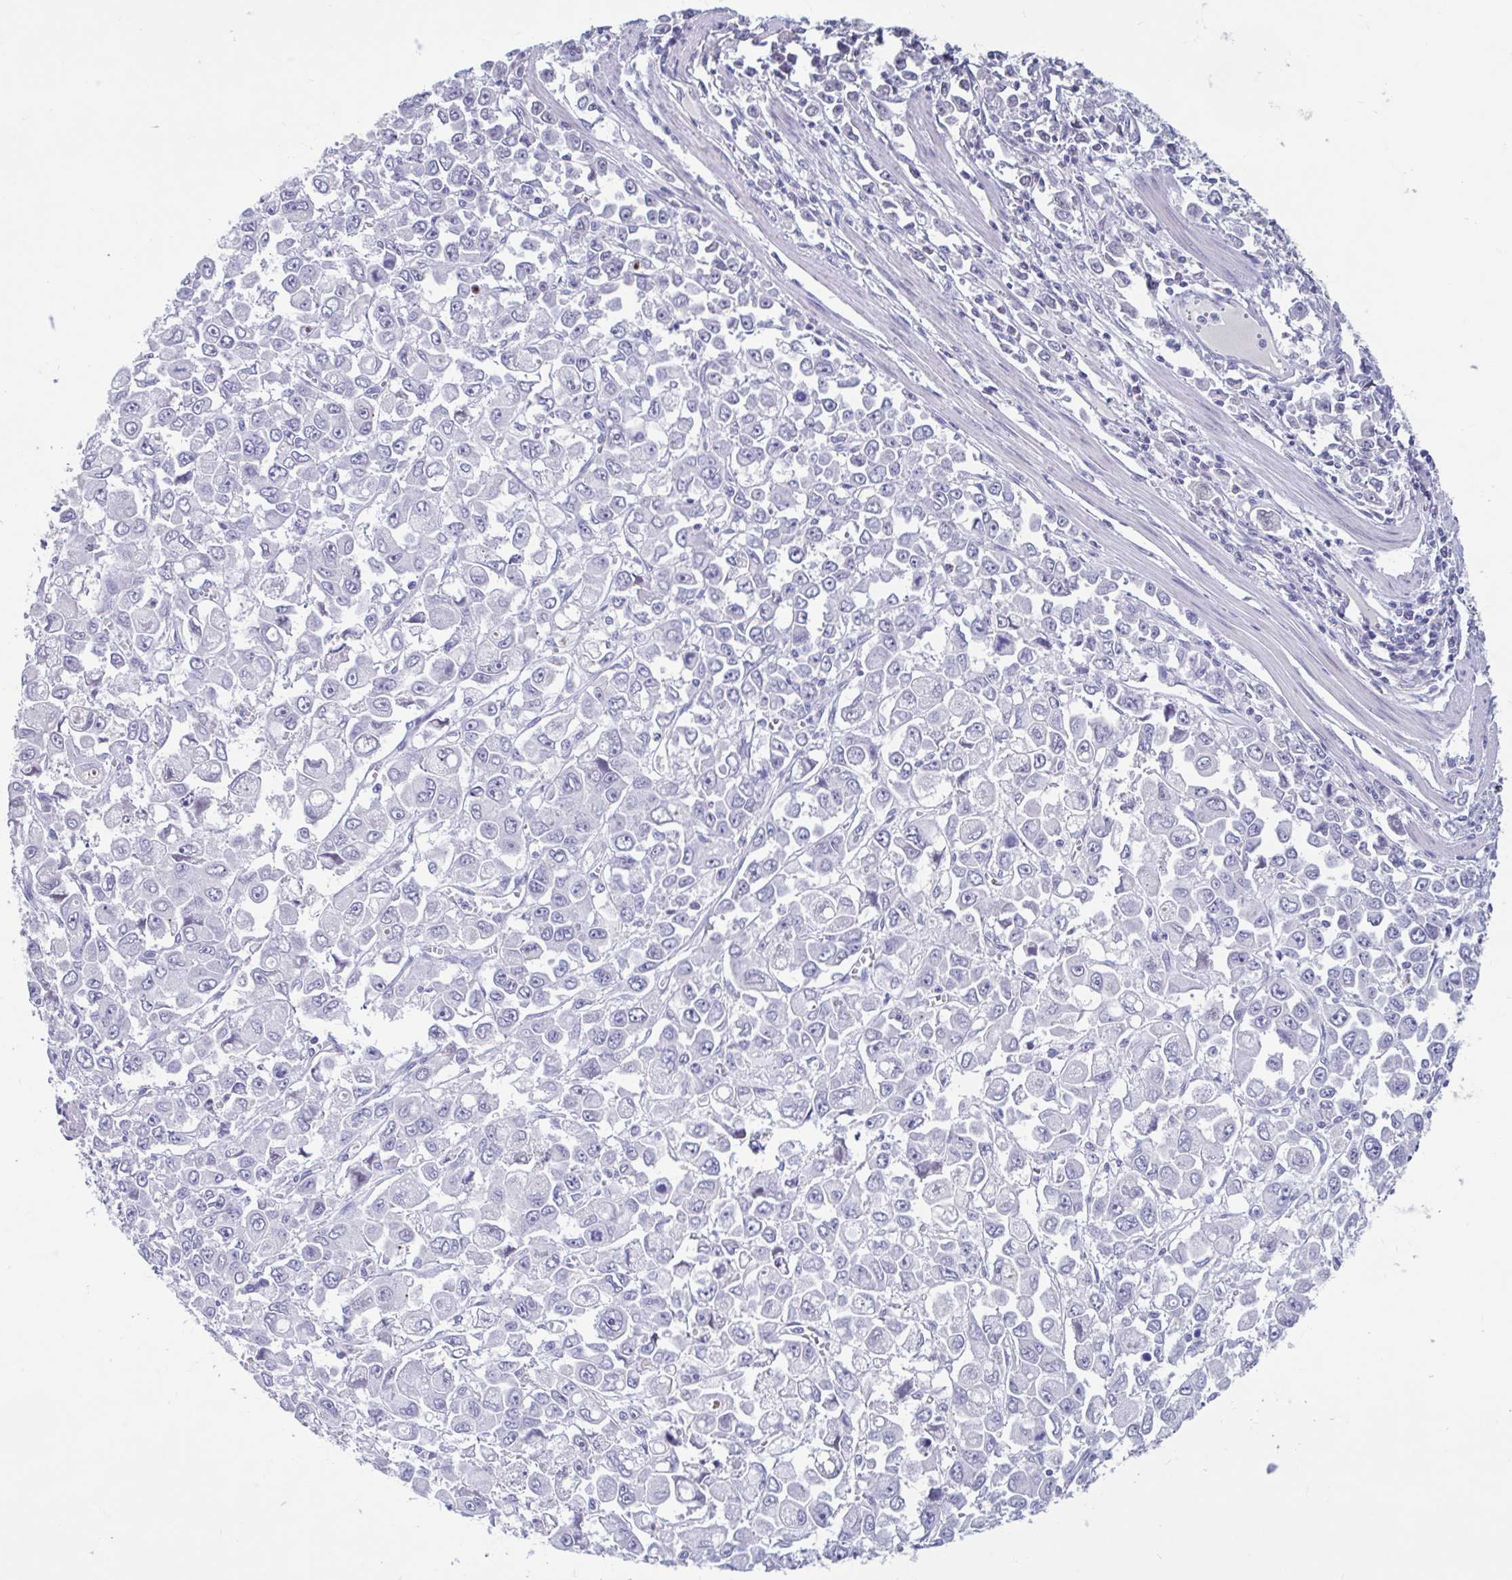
{"staining": {"intensity": "negative", "quantity": "none", "location": "none"}, "tissue": "stomach cancer", "cell_type": "Tumor cells", "image_type": "cancer", "snomed": [{"axis": "morphology", "description": "Adenocarcinoma, NOS"}, {"axis": "topography", "description": "Stomach, upper"}], "caption": "Immunohistochemistry of human stomach cancer shows no staining in tumor cells.", "gene": "PERM1", "patient": {"sex": "male", "age": 70}}